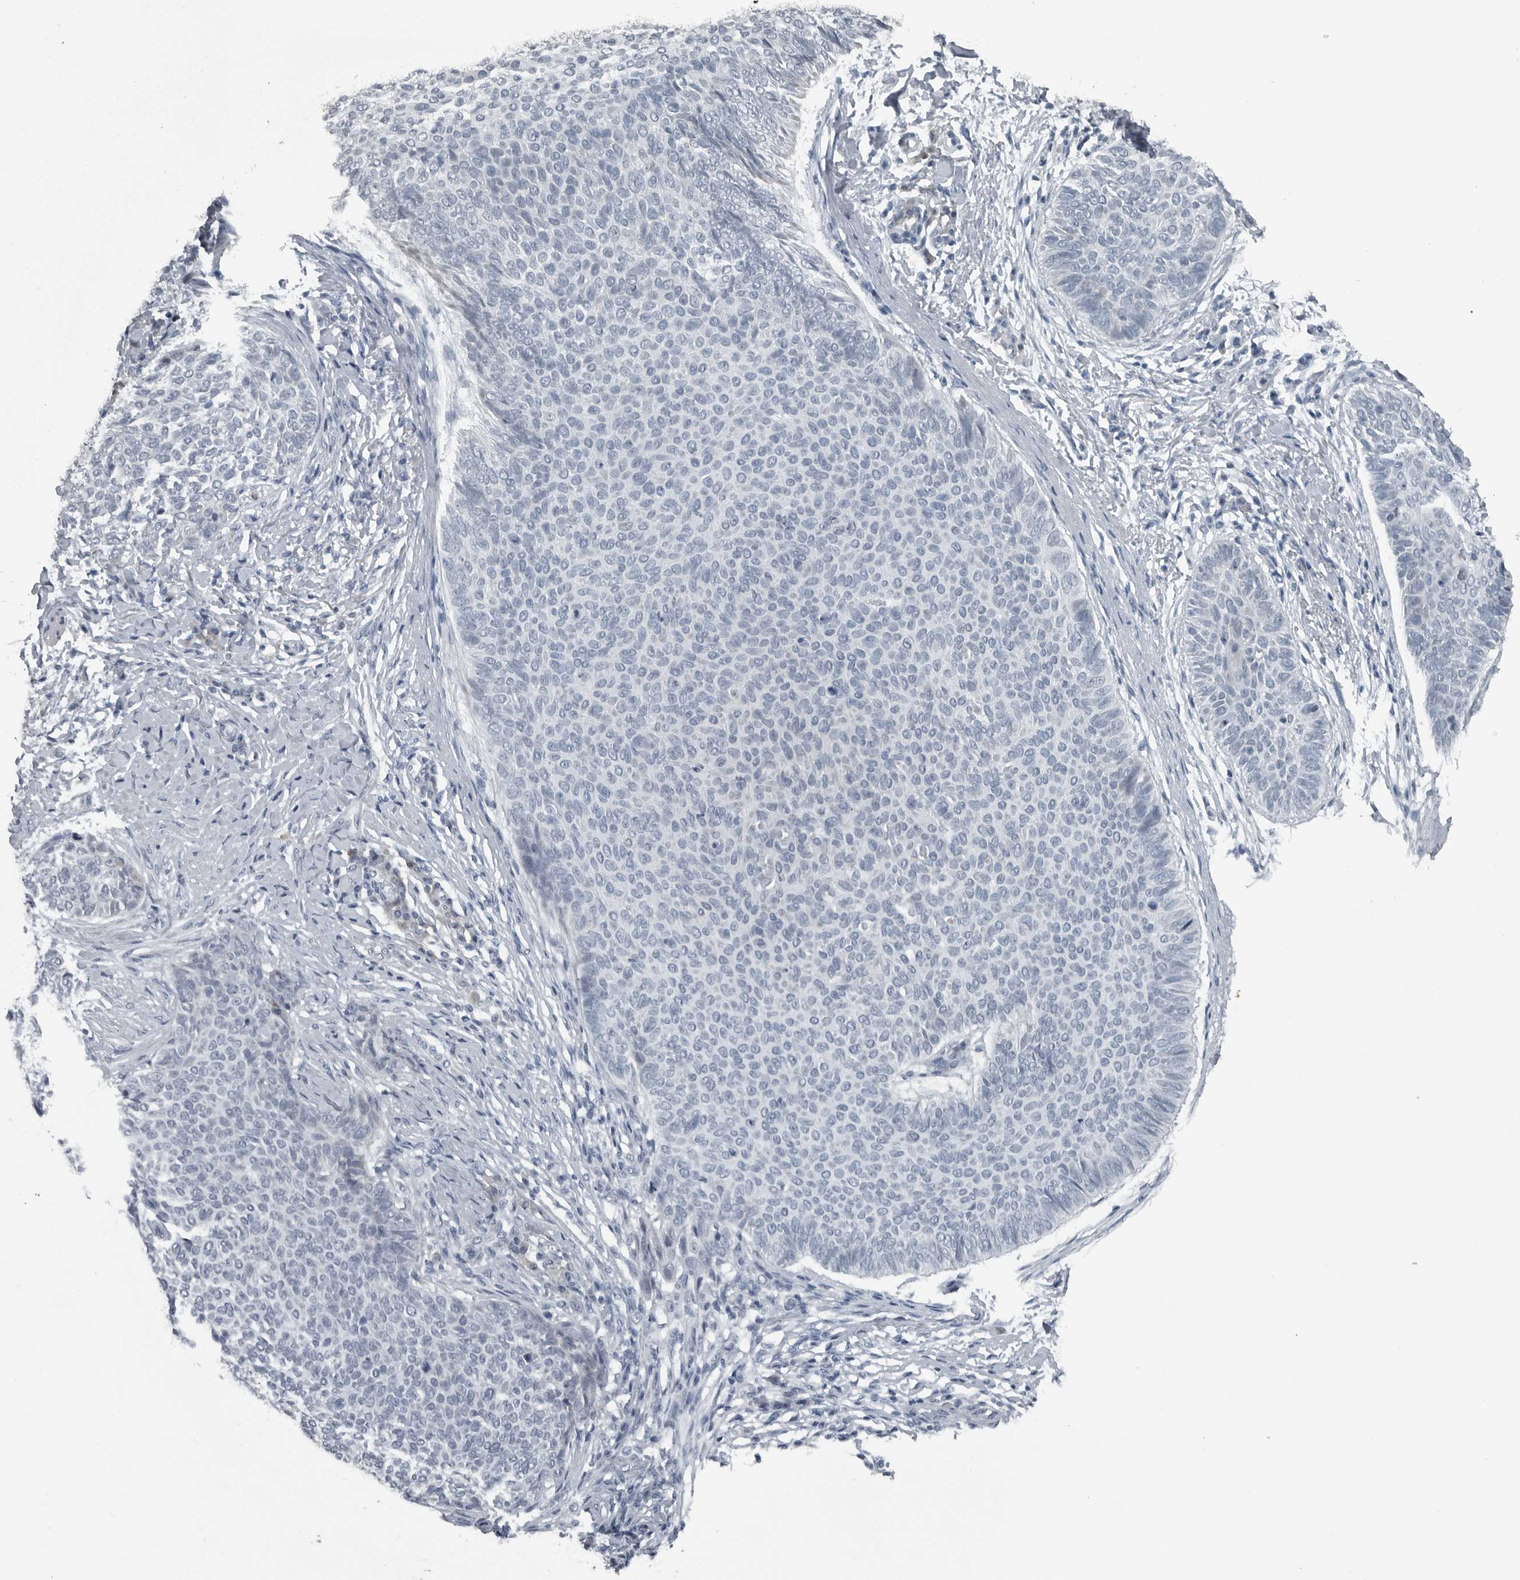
{"staining": {"intensity": "negative", "quantity": "none", "location": "none"}, "tissue": "skin cancer", "cell_type": "Tumor cells", "image_type": "cancer", "snomed": [{"axis": "morphology", "description": "Normal tissue, NOS"}, {"axis": "morphology", "description": "Basal cell carcinoma"}, {"axis": "topography", "description": "Skin"}], "caption": "Tumor cells show no significant positivity in skin basal cell carcinoma.", "gene": "DNAAF11", "patient": {"sex": "male", "age": 50}}